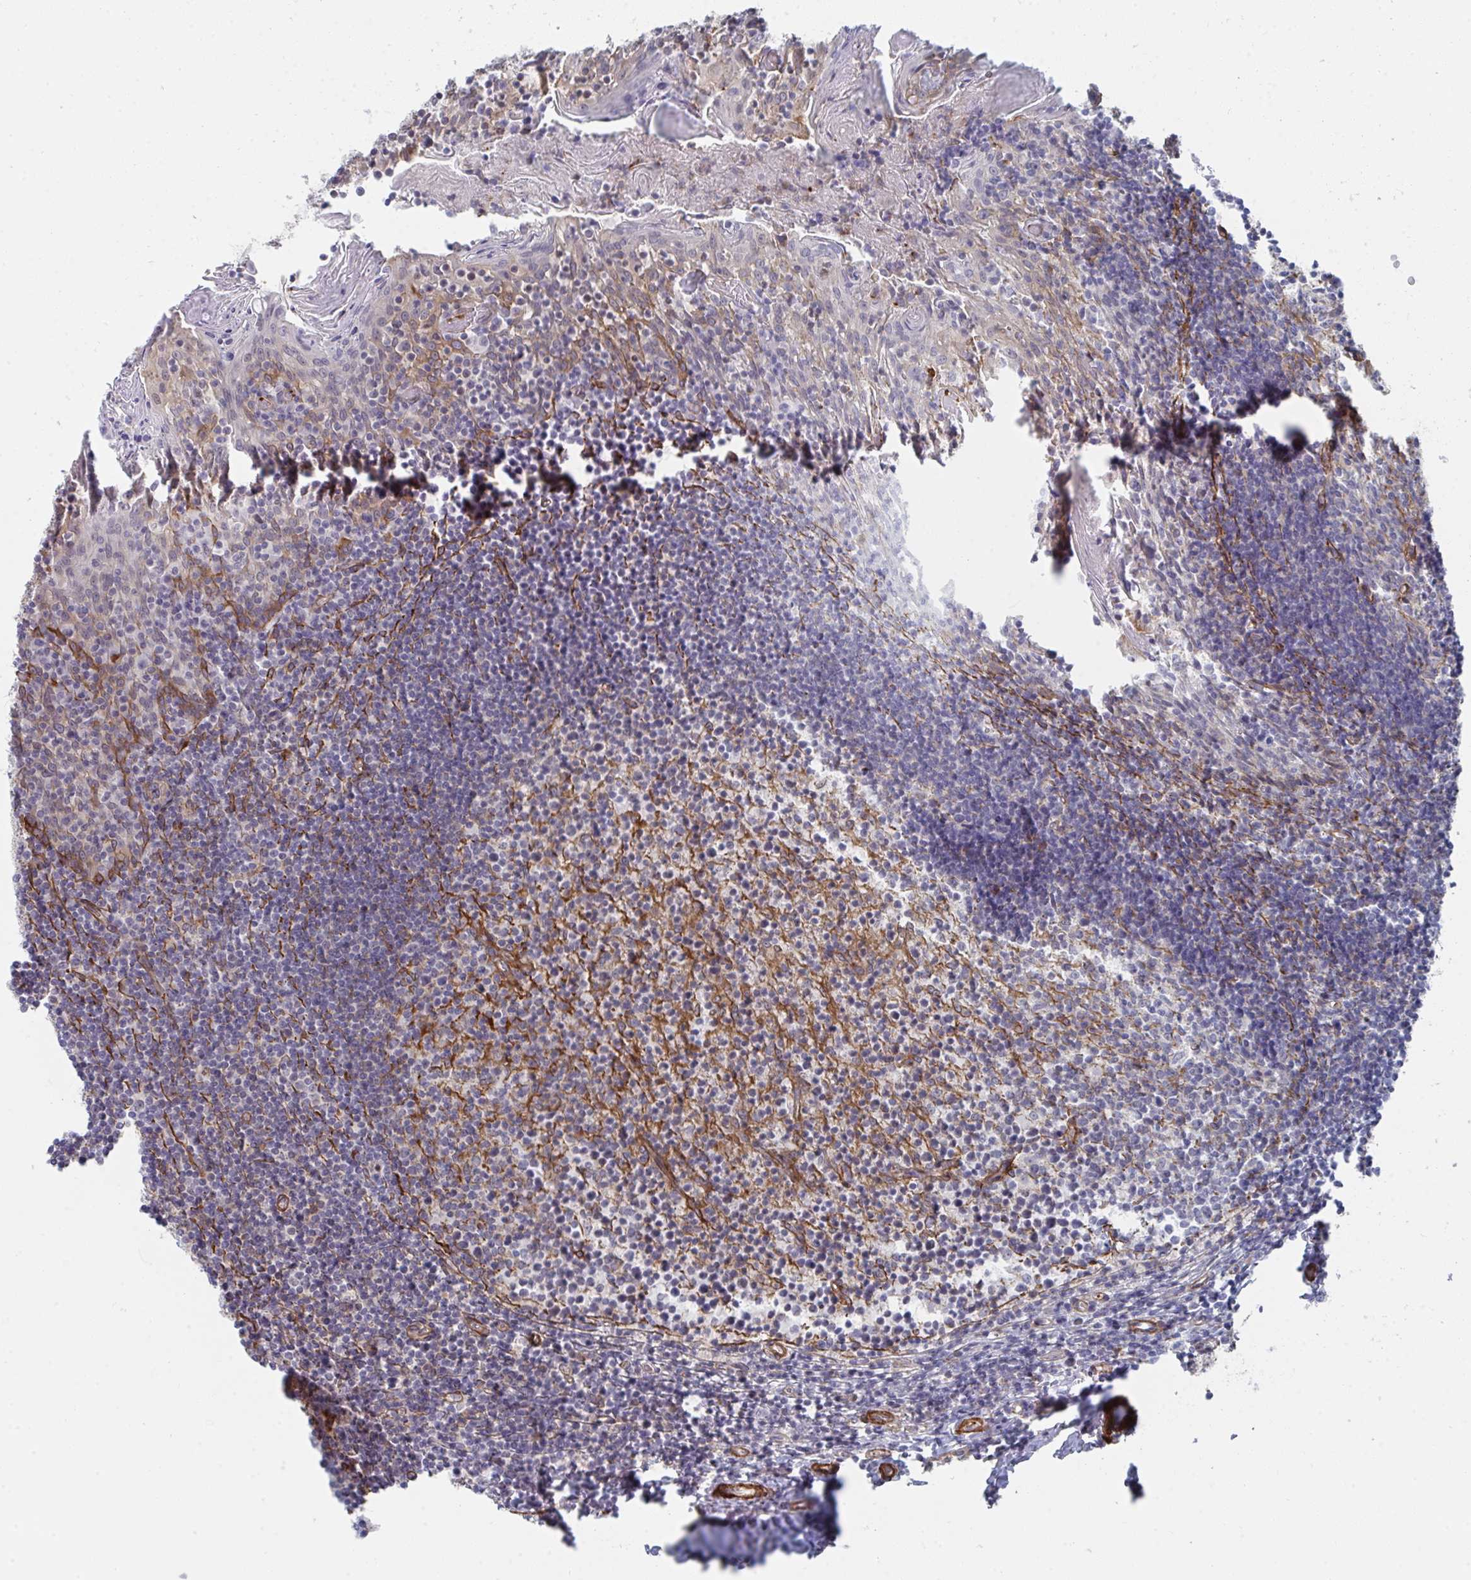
{"staining": {"intensity": "strong", "quantity": "<25%", "location": "cytoplasmic/membranous"}, "tissue": "tonsil", "cell_type": "Germinal center cells", "image_type": "normal", "snomed": [{"axis": "morphology", "description": "Normal tissue, NOS"}, {"axis": "topography", "description": "Tonsil"}], "caption": "High-power microscopy captured an immunohistochemistry histopathology image of unremarkable tonsil, revealing strong cytoplasmic/membranous expression in about <25% of germinal center cells. The staining was performed using DAB (3,3'-diaminobenzidine), with brown indicating positive protein expression. Nuclei are stained blue with hematoxylin.", "gene": "NEURL4", "patient": {"sex": "female", "age": 10}}